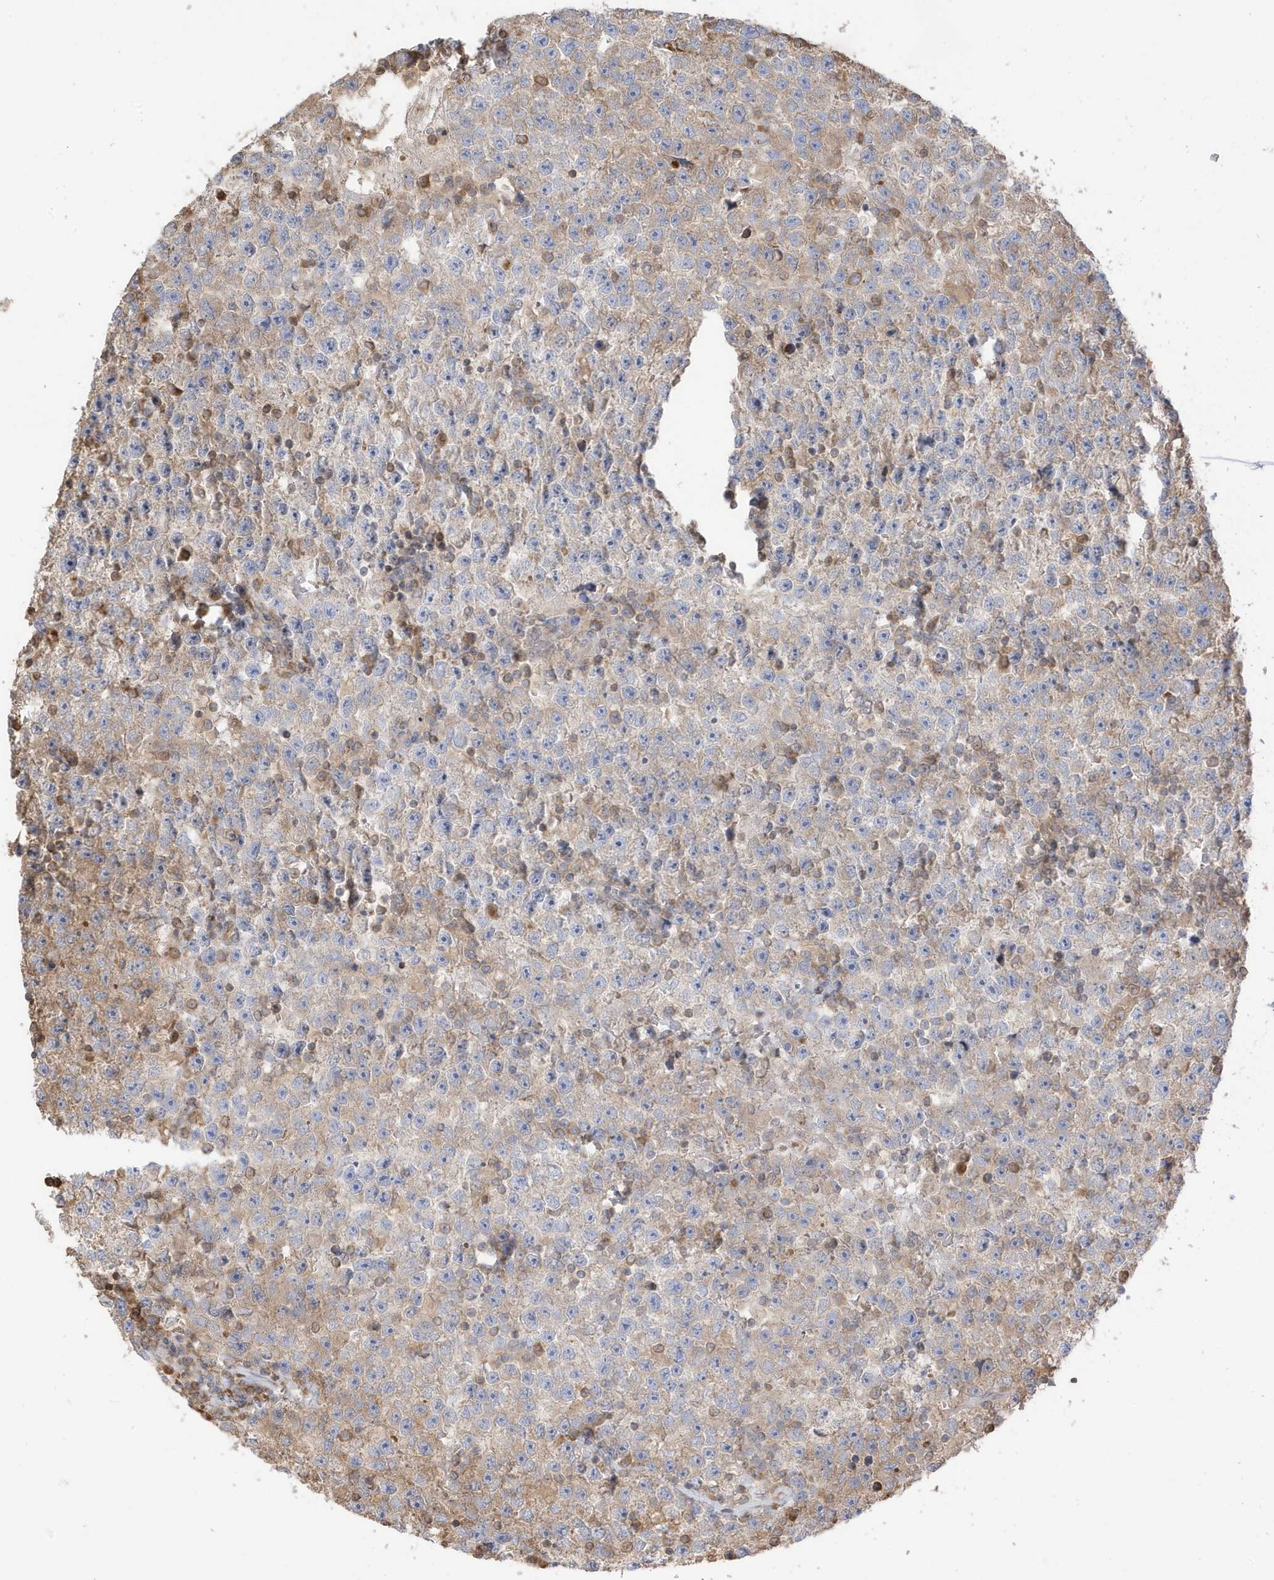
{"staining": {"intensity": "weak", "quantity": "<25%", "location": "cytoplasmic/membranous"}, "tissue": "testis cancer", "cell_type": "Tumor cells", "image_type": "cancer", "snomed": [{"axis": "morphology", "description": "Seminoma, NOS"}, {"axis": "topography", "description": "Testis"}], "caption": "The IHC histopathology image has no significant staining in tumor cells of testis seminoma tissue.", "gene": "AZI2", "patient": {"sex": "male", "age": 22}}